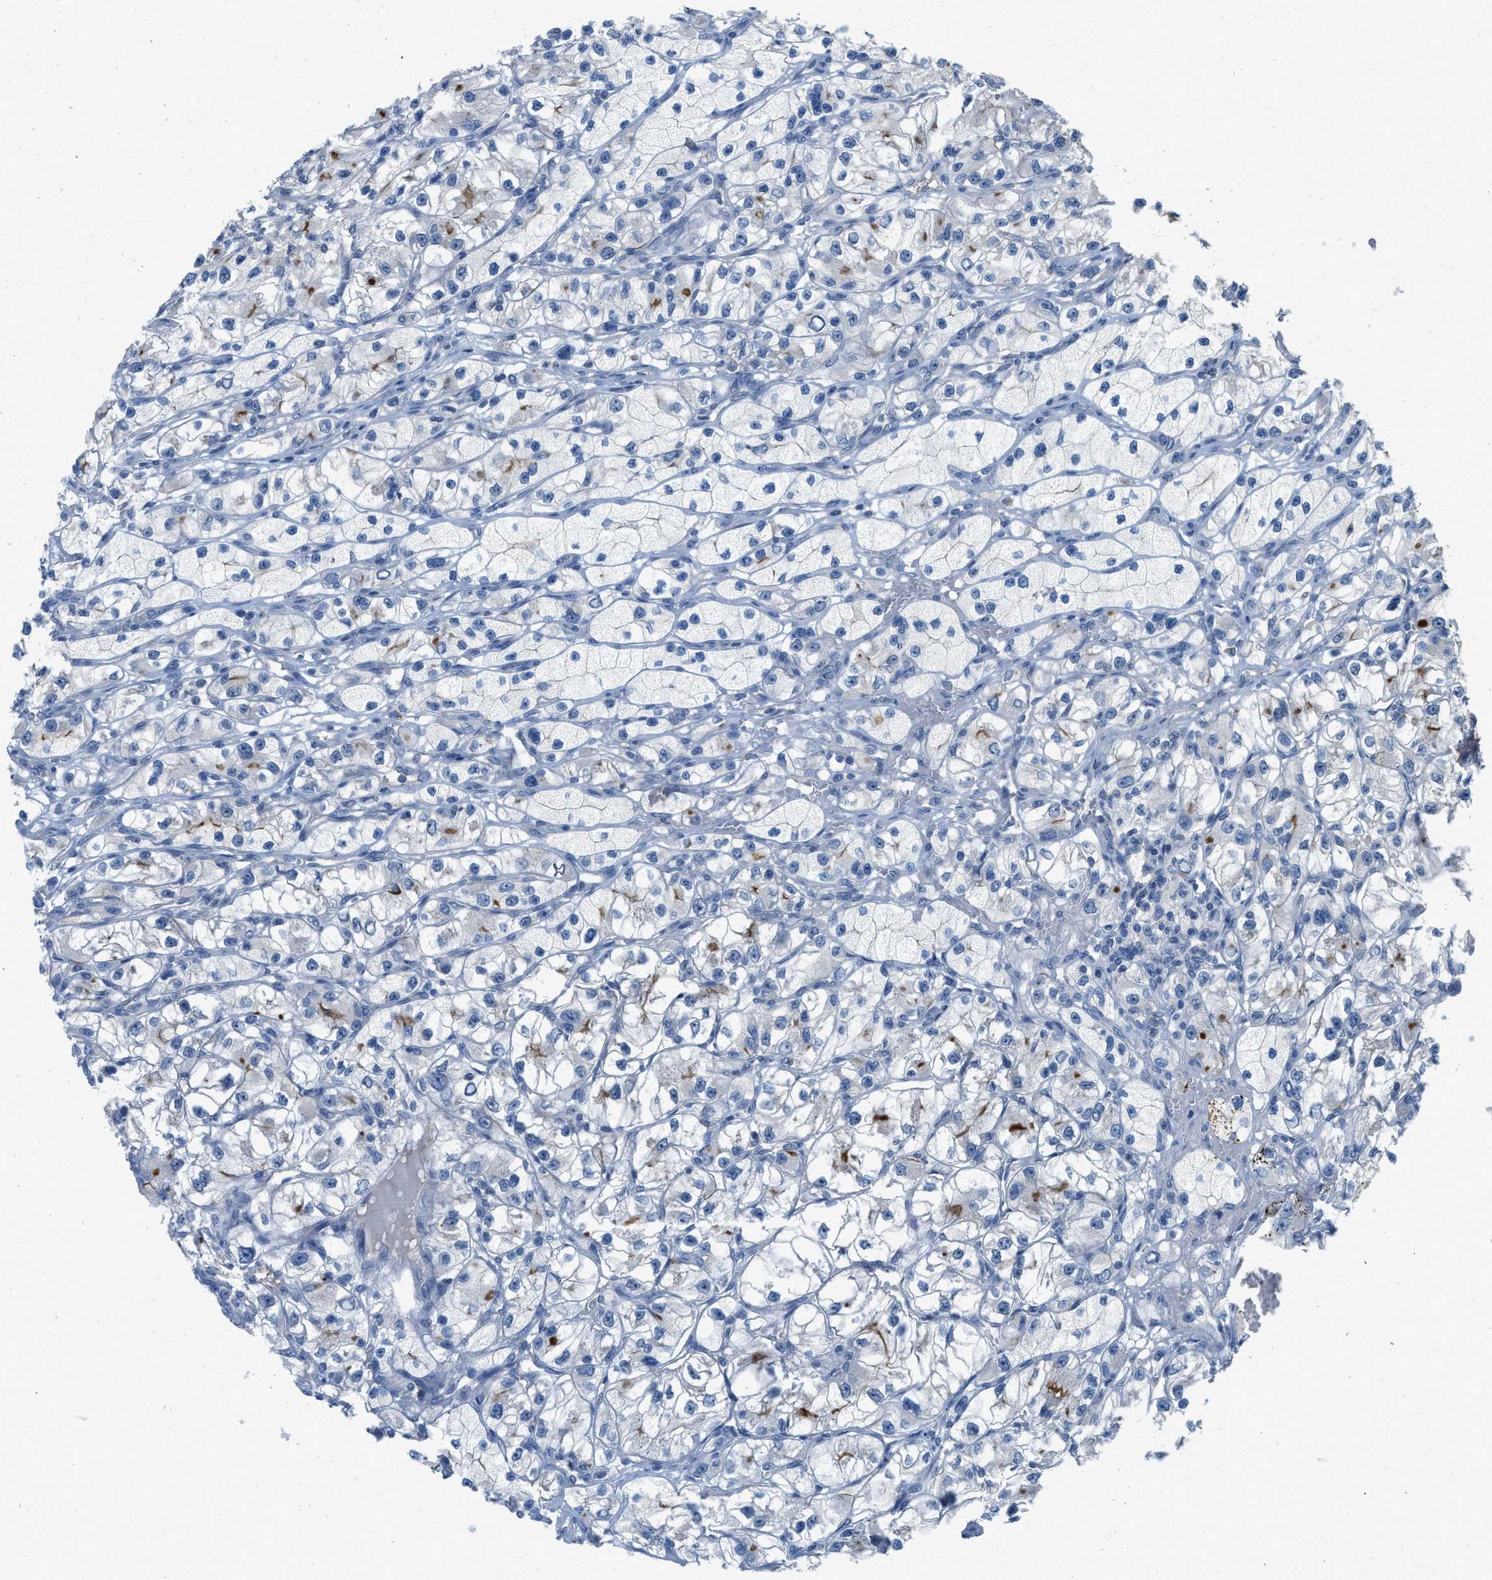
{"staining": {"intensity": "moderate", "quantity": "<25%", "location": "cytoplasmic/membranous"}, "tissue": "renal cancer", "cell_type": "Tumor cells", "image_type": "cancer", "snomed": [{"axis": "morphology", "description": "Adenocarcinoma, NOS"}, {"axis": "topography", "description": "Kidney"}], "caption": "Renal adenocarcinoma stained with a protein marker shows moderate staining in tumor cells.", "gene": "MIS18A", "patient": {"sex": "female", "age": 57}}